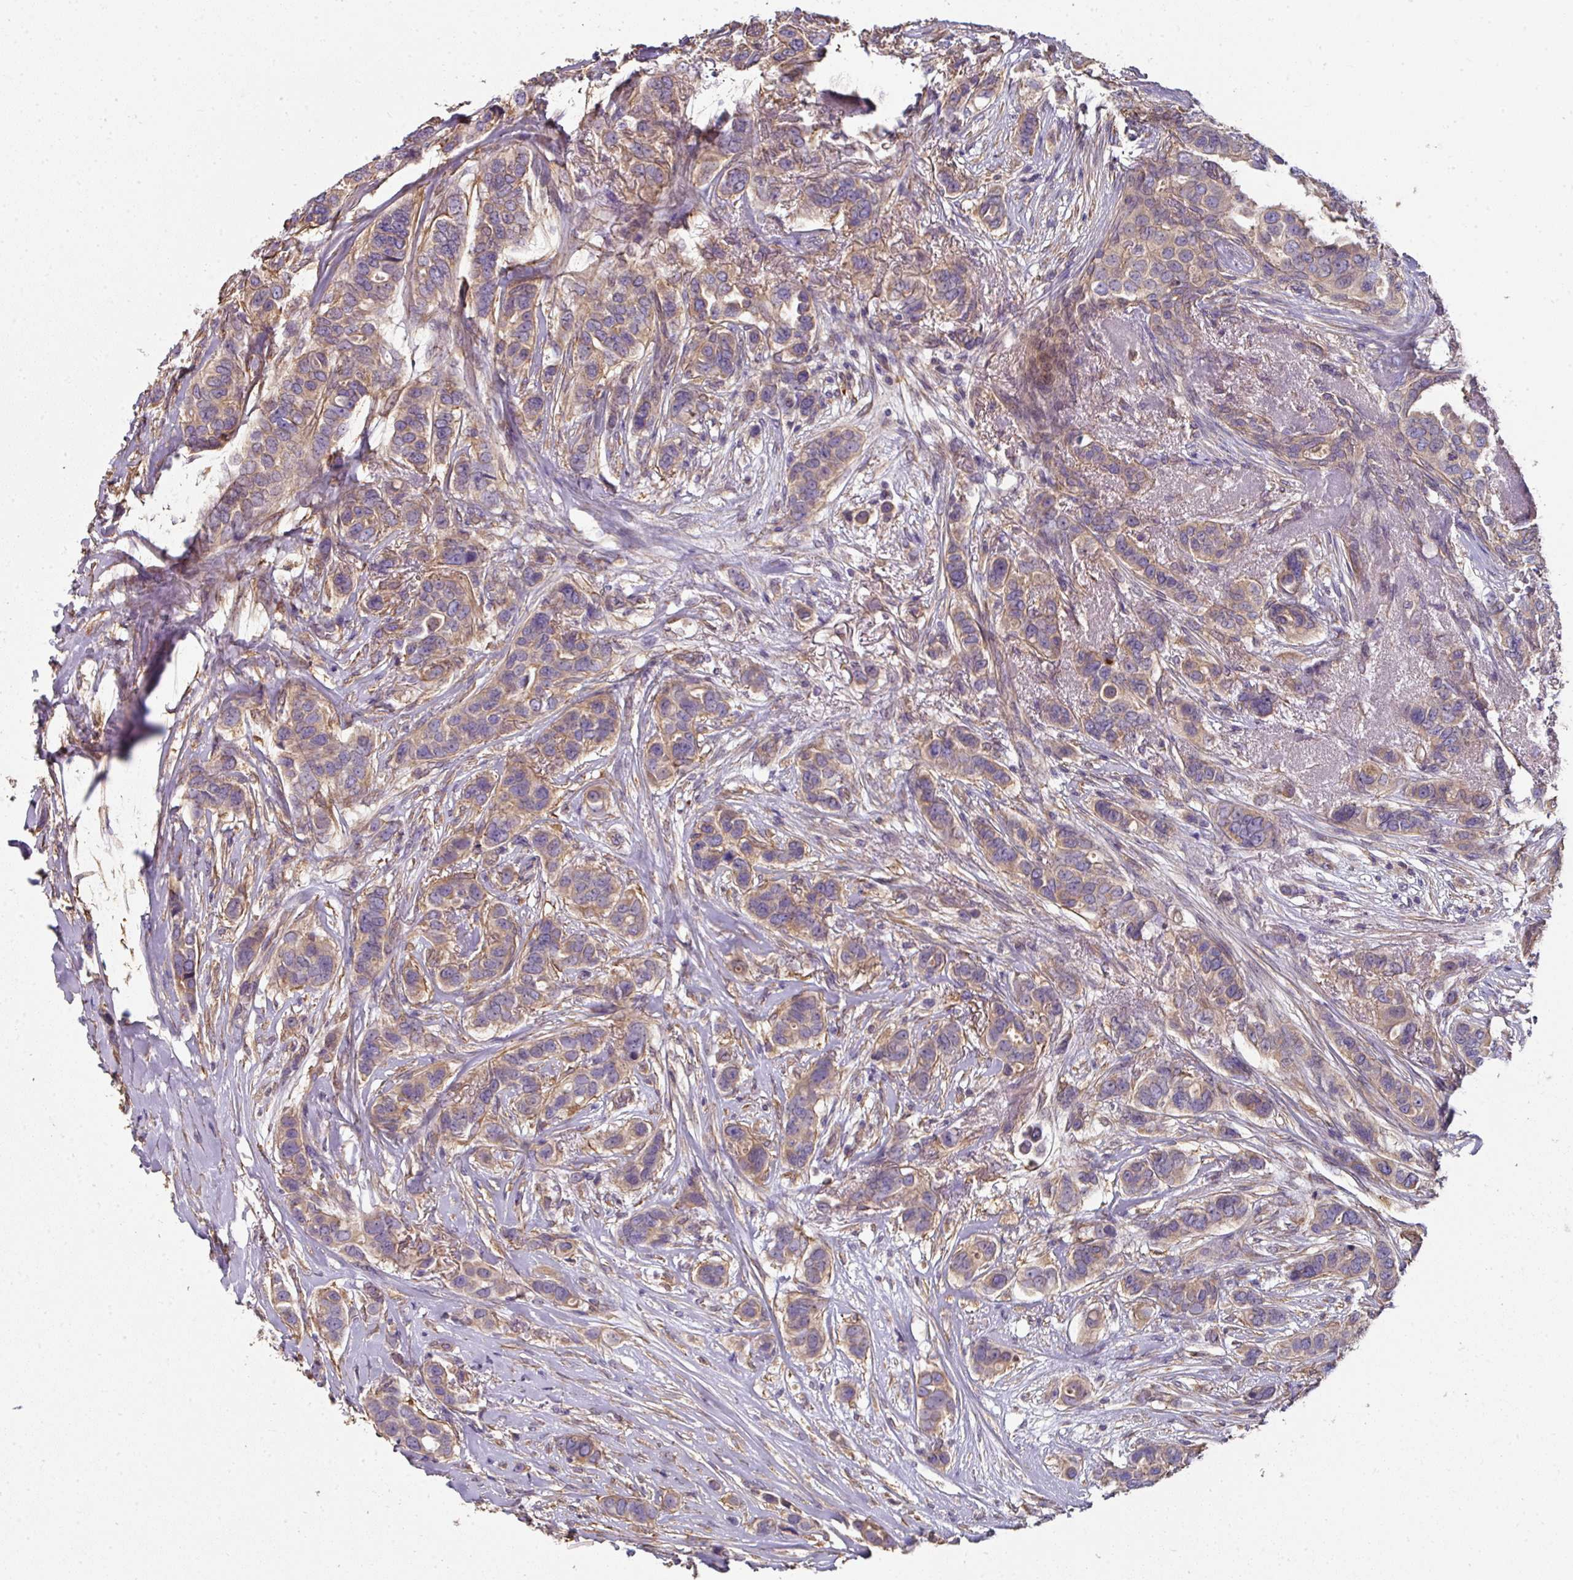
{"staining": {"intensity": "negative", "quantity": "none", "location": "none"}, "tissue": "breast cancer", "cell_type": "Tumor cells", "image_type": "cancer", "snomed": [{"axis": "morphology", "description": "Lobular carcinoma"}, {"axis": "topography", "description": "Breast"}], "caption": "Immunohistochemistry (IHC) of human breast lobular carcinoma shows no expression in tumor cells. (Brightfield microscopy of DAB immunohistochemistry at high magnification).", "gene": "C4orf48", "patient": {"sex": "female", "age": 51}}